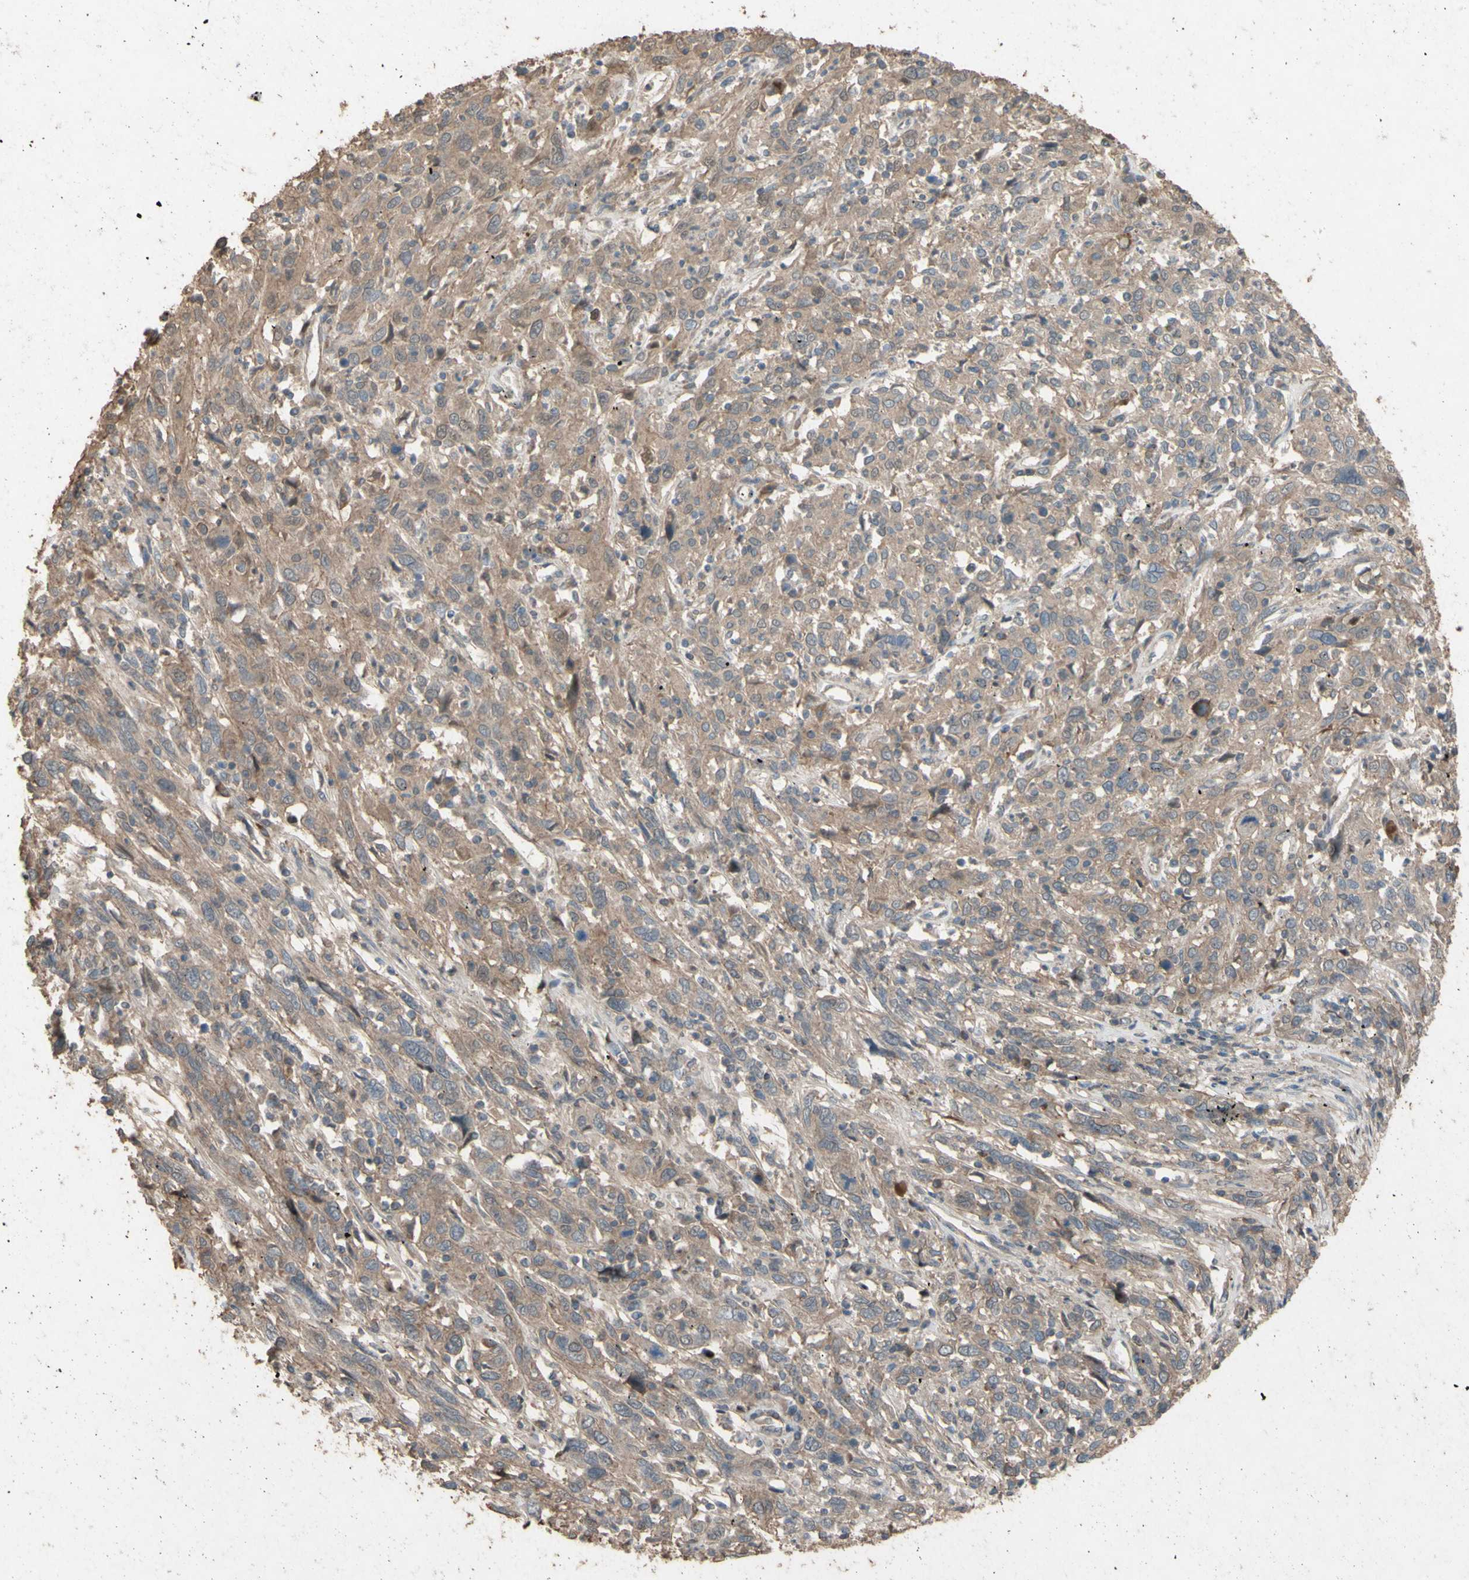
{"staining": {"intensity": "moderate", "quantity": ">75%", "location": "cytoplasmic/membranous"}, "tissue": "cervical cancer", "cell_type": "Tumor cells", "image_type": "cancer", "snomed": [{"axis": "morphology", "description": "Squamous cell carcinoma, NOS"}, {"axis": "topography", "description": "Cervix"}], "caption": "Immunohistochemical staining of human cervical squamous cell carcinoma shows medium levels of moderate cytoplasmic/membranous expression in about >75% of tumor cells. The staining is performed using DAB (3,3'-diaminobenzidine) brown chromogen to label protein expression. The nuclei are counter-stained blue using hematoxylin.", "gene": "SHROOM4", "patient": {"sex": "female", "age": 46}}